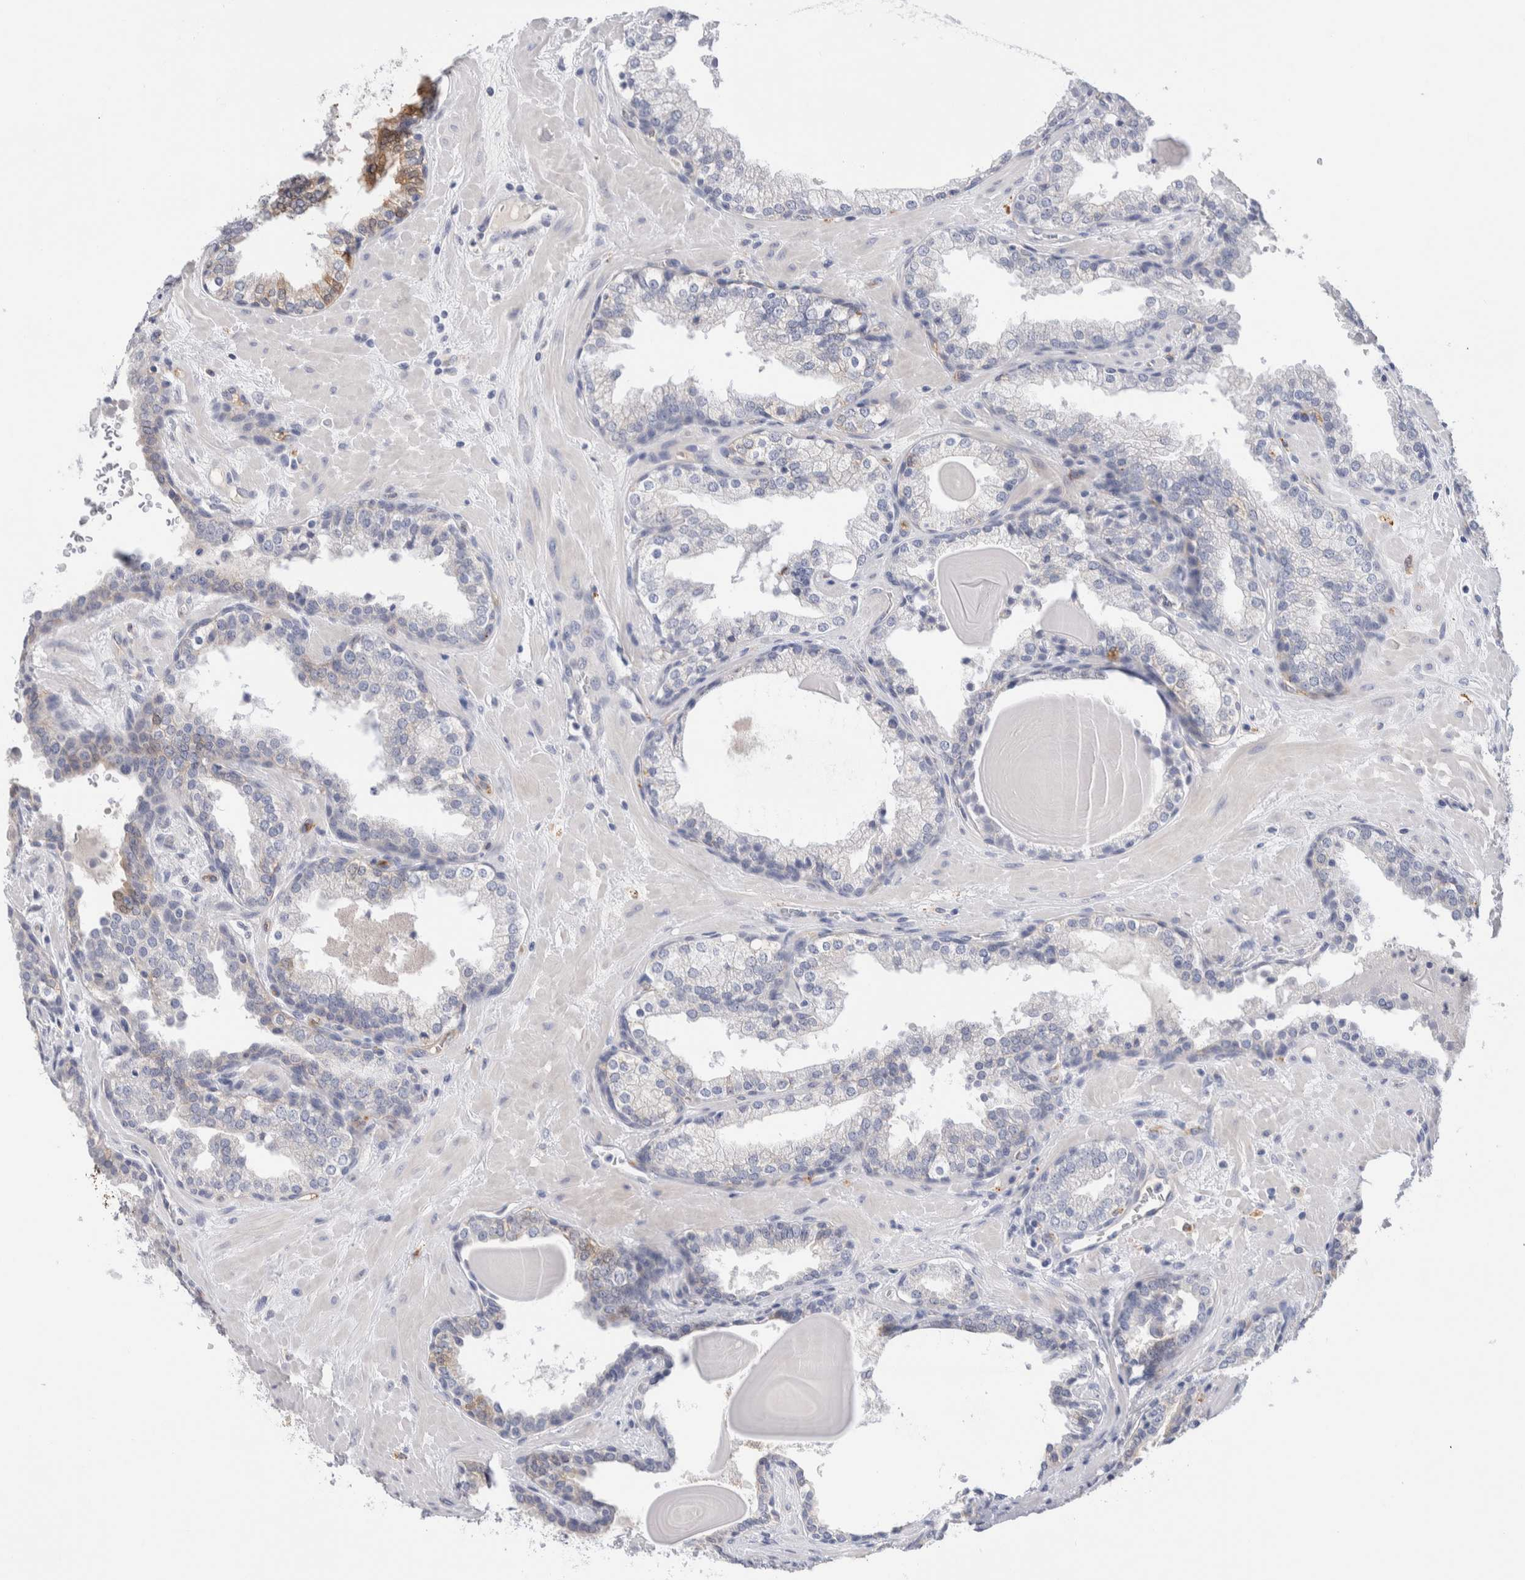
{"staining": {"intensity": "weak", "quantity": "<25%", "location": "cytoplasmic/membranous"}, "tissue": "prostate", "cell_type": "Glandular cells", "image_type": "normal", "snomed": [{"axis": "morphology", "description": "Normal tissue, NOS"}, {"axis": "topography", "description": "Prostate"}], "caption": "The IHC photomicrograph has no significant expression in glandular cells of prostate. (Immunohistochemistry, brightfield microscopy, high magnification).", "gene": "METRNL", "patient": {"sex": "male", "age": 51}}